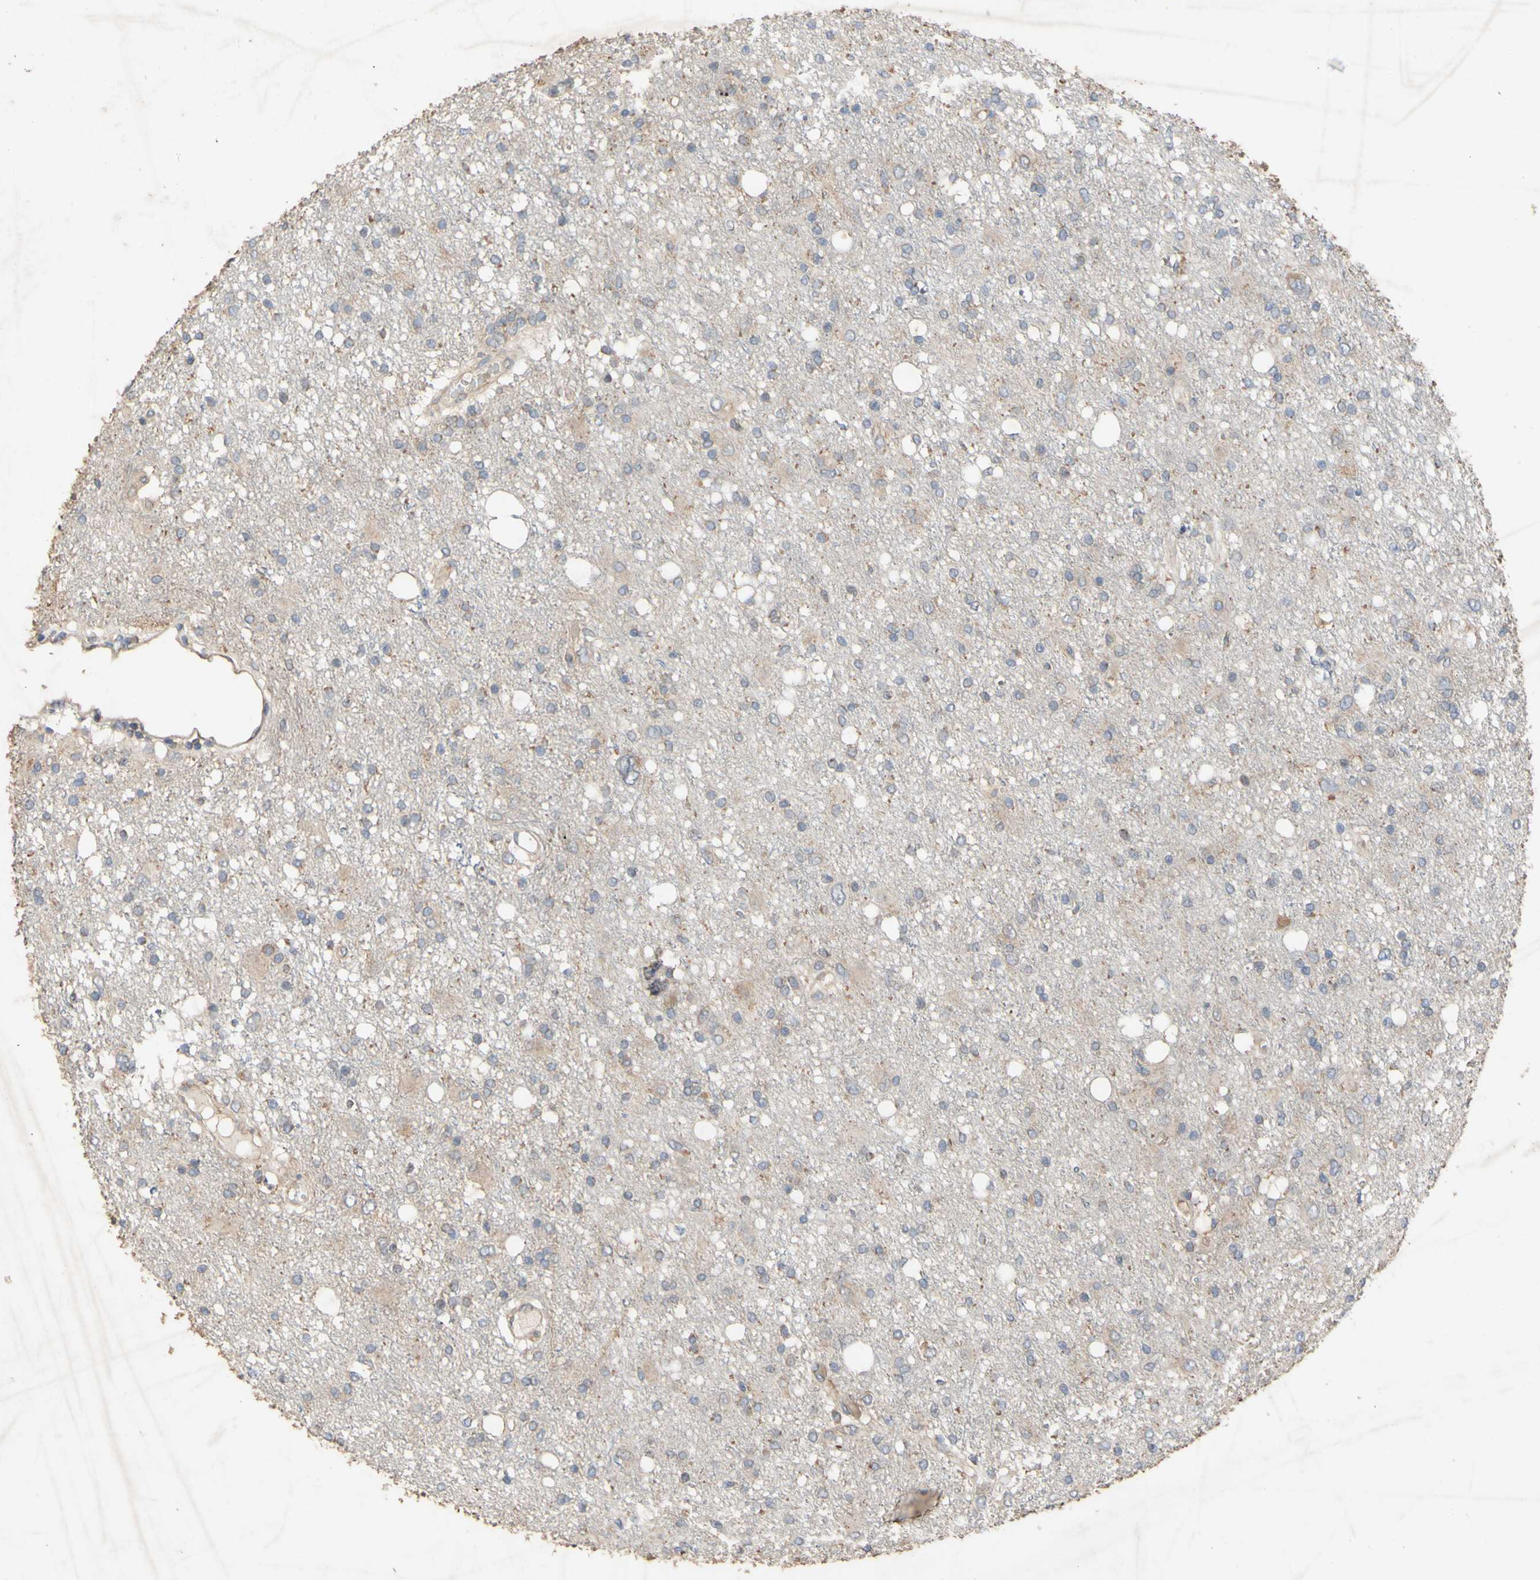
{"staining": {"intensity": "weak", "quantity": "<25%", "location": "cytoplasmic/membranous"}, "tissue": "glioma", "cell_type": "Tumor cells", "image_type": "cancer", "snomed": [{"axis": "morphology", "description": "Glioma, malignant, High grade"}, {"axis": "topography", "description": "Brain"}], "caption": "A photomicrograph of malignant high-grade glioma stained for a protein shows no brown staining in tumor cells.", "gene": "EIF2S3", "patient": {"sex": "female", "age": 59}}